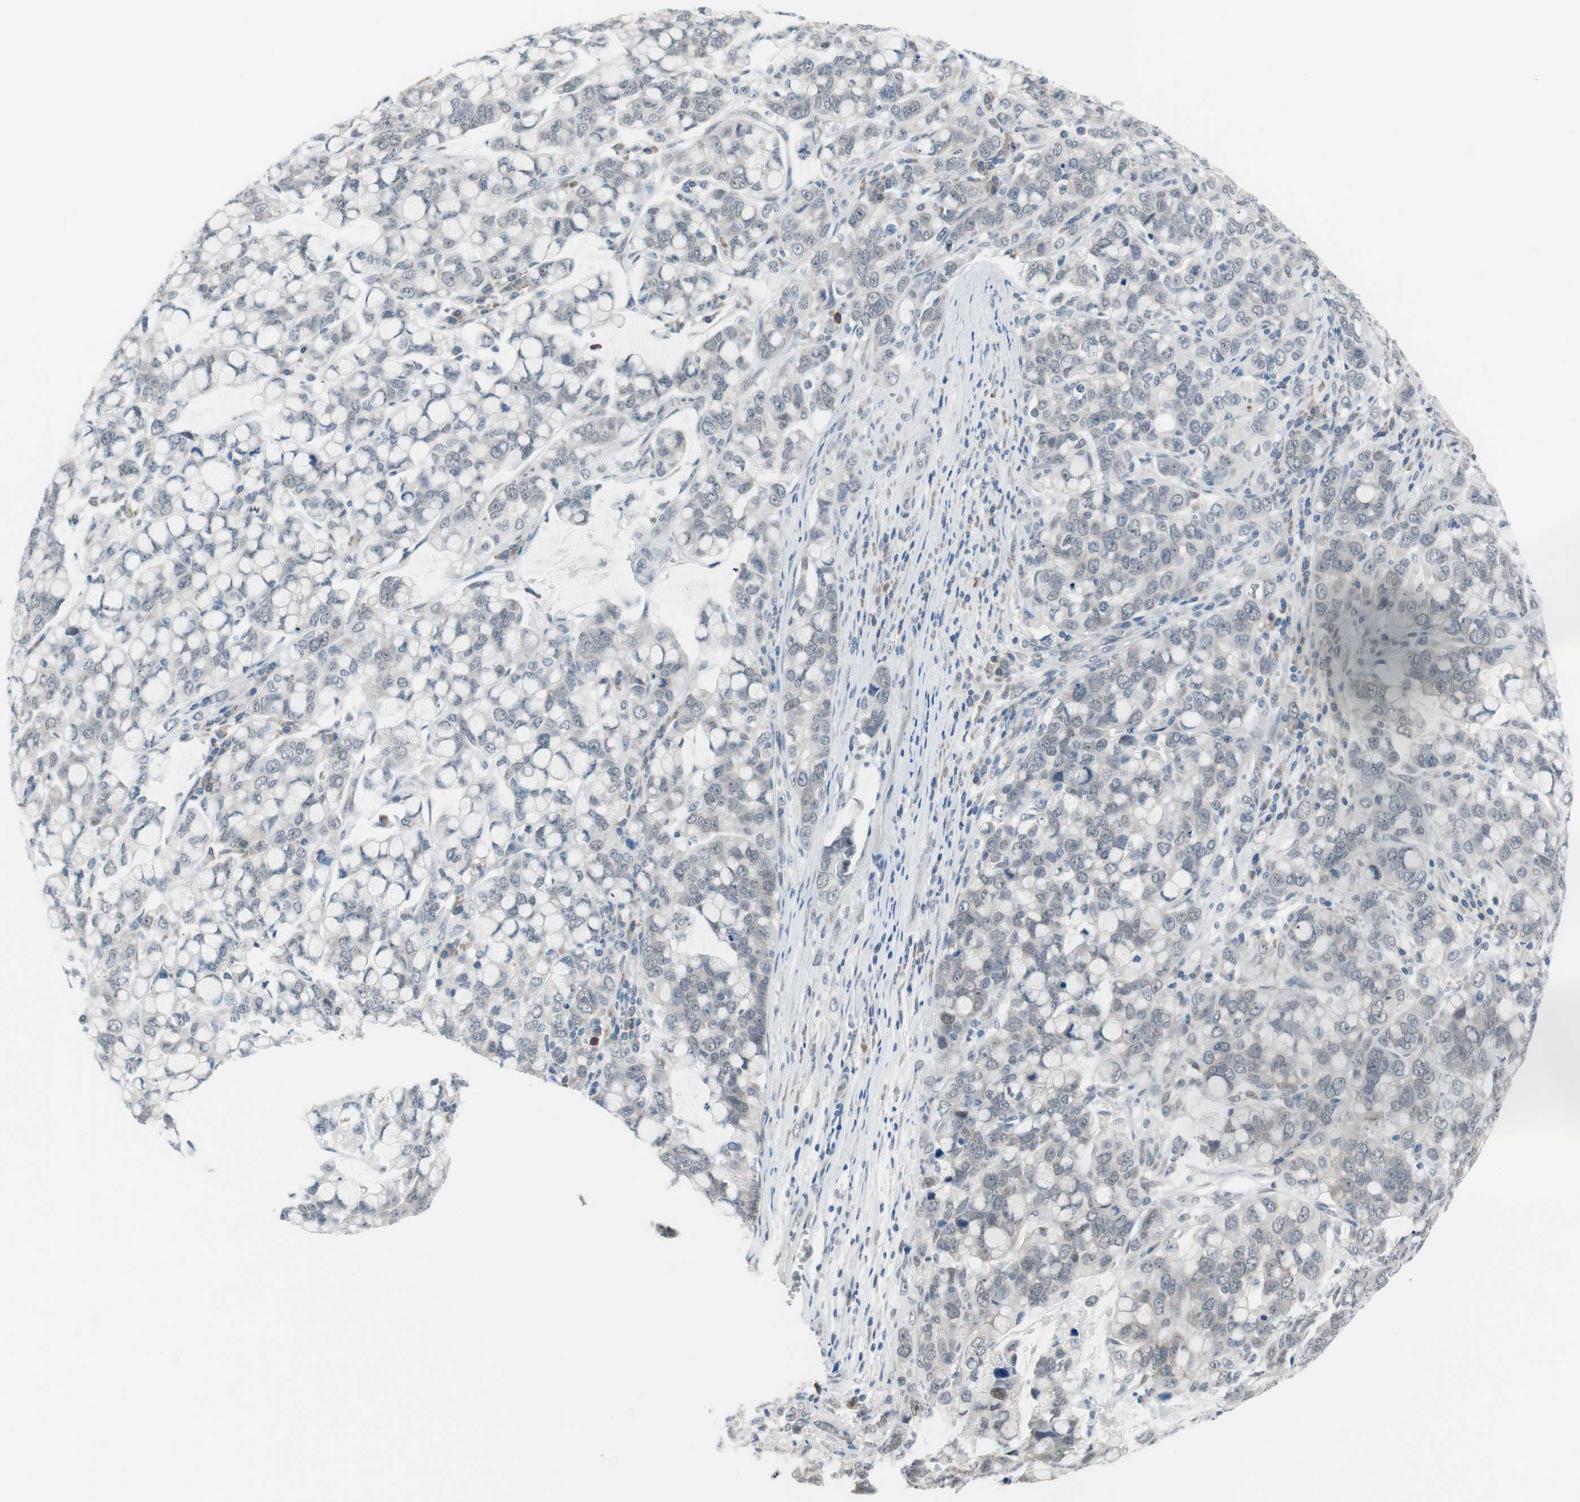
{"staining": {"intensity": "negative", "quantity": "none", "location": "none"}, "tissue": "stomach cancer", "cell_type": "Tumor cells", "image_type": "cancer", "snomed": [{"axis": "morphology", "description": "Adenocarcinoma, NOS"}, {"axis": "topography", "description": "Stomach, lower"}], "caption": "An immunohistochemistry micrograph of adenocarcinoma (stomach) is shown. There is no staining in tumor cells of adenocarcinoma (stomach).", "gene": "GRHL1", "patient": {"sex": "male", "age": 84}}